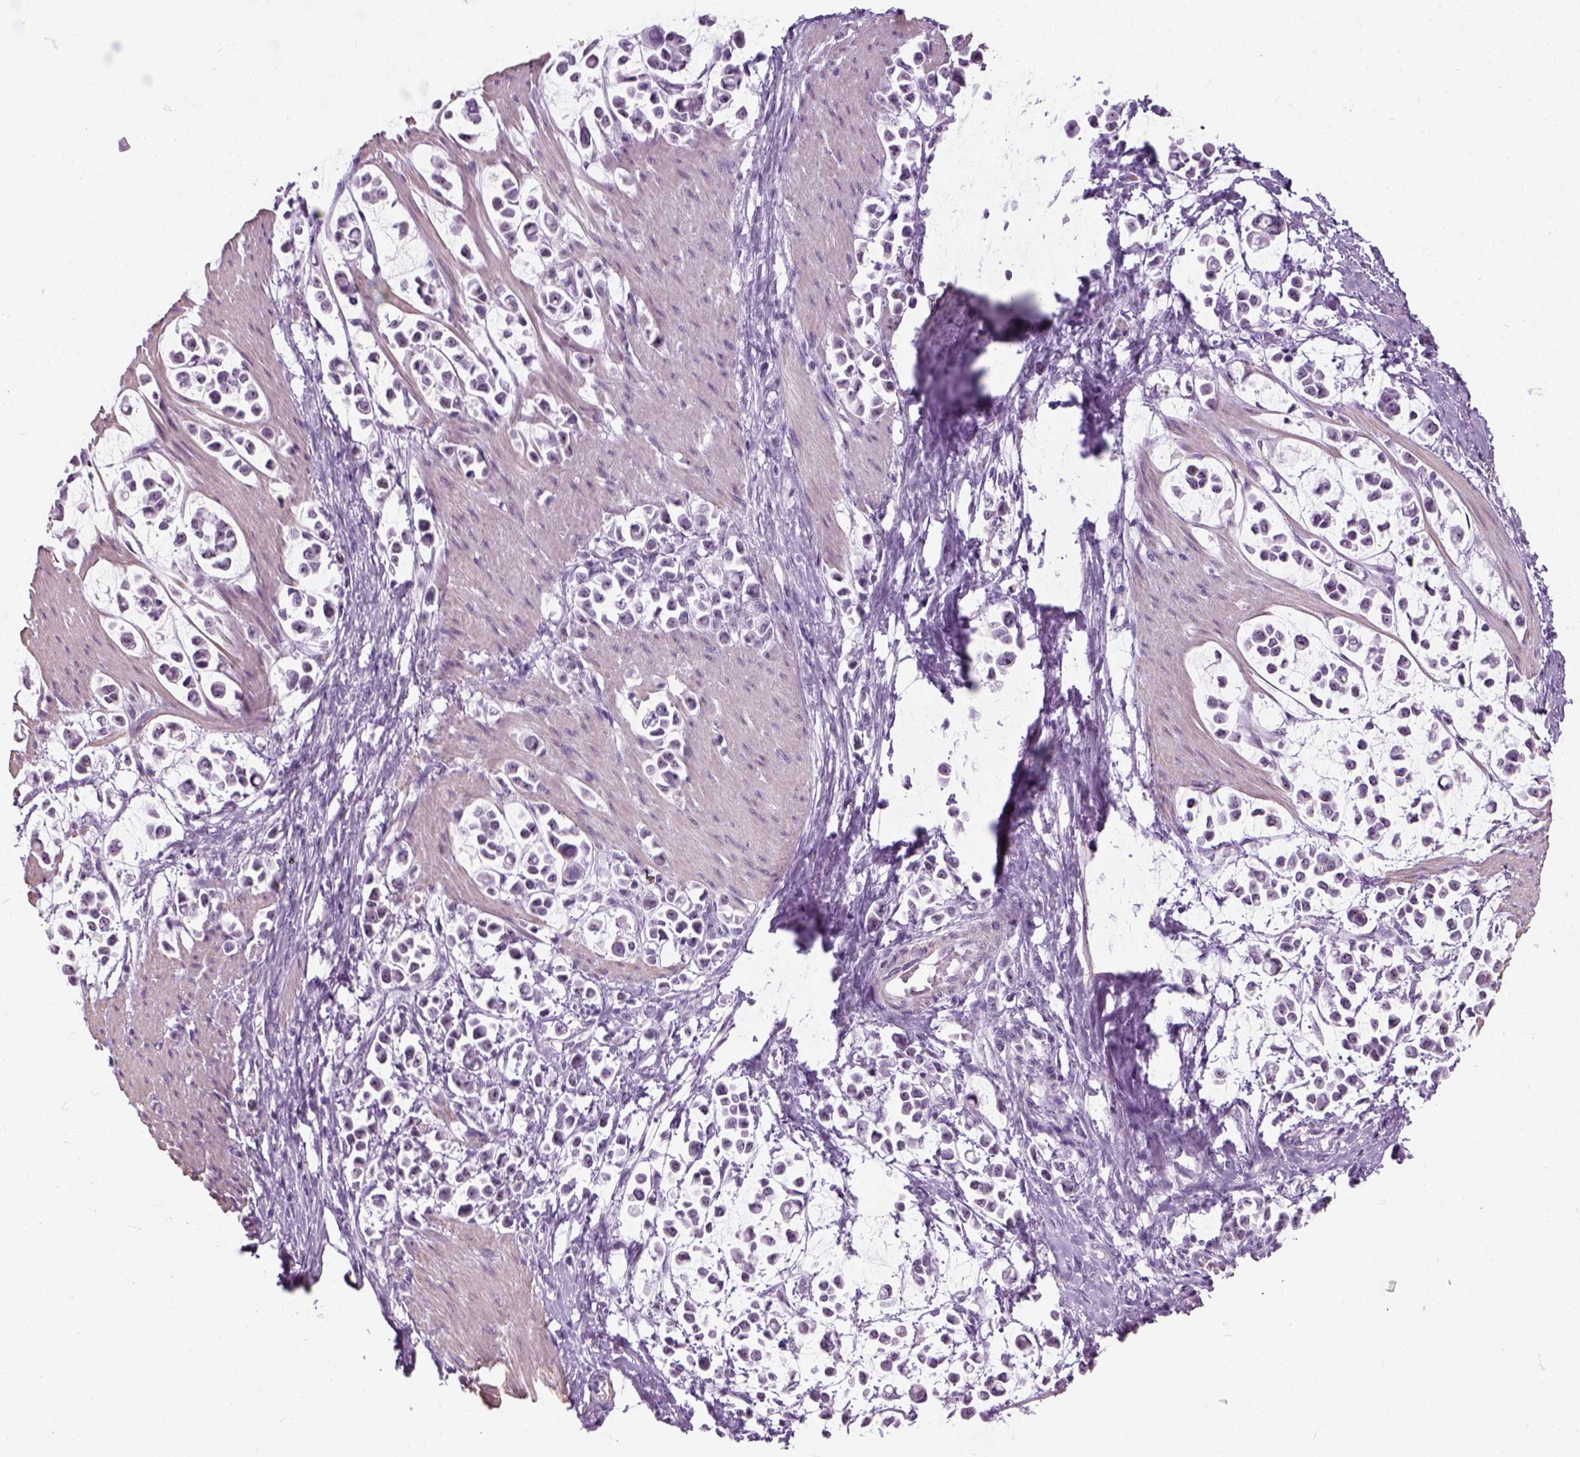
{"staining": {"intensity": "negative", "quantity": "none", "location": "none"}, "tissue": "stomach cancer", "cell_type": "Tumor cells", "image_type": "cancer", "snomed": [{"axis": "morphology", "description": "Adenocarcinoma, NOS"}, {"axis": "topography", "description": "Stomach"}], "caption": "A micrograph of adenocarcinoma (stomach) stained for a protein demonstrates no brown staining in tumor cells.", "gene": "ZNF865", "patient": {"sex": "male", "age": 82}}